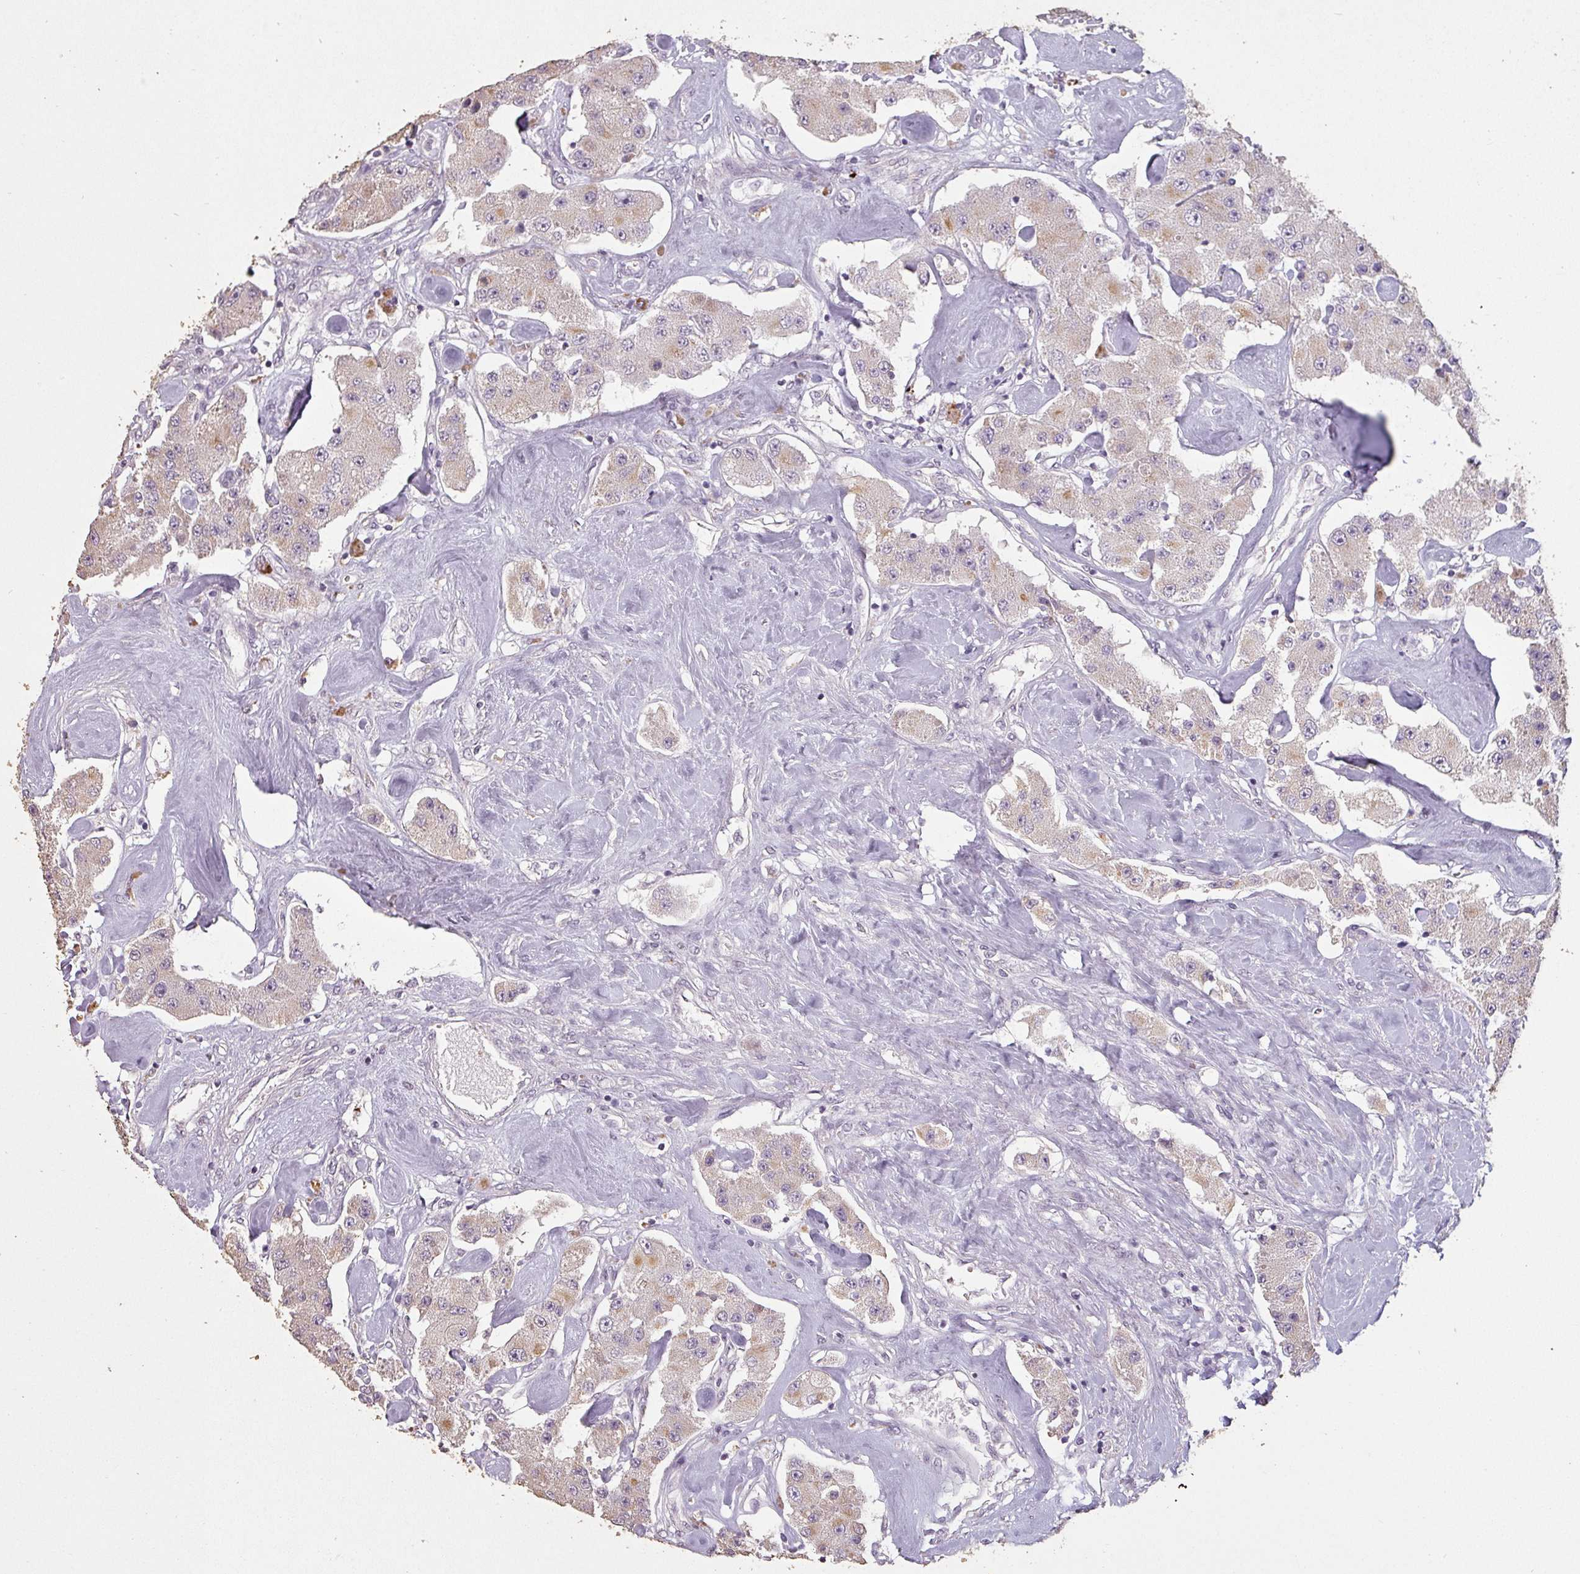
{"staining": {"intensity": "weak", "quantity": "<25%", "location": "cytoplasmic/membranous"}, "tissue": "carcinoid", "cell_type": "Tumor cells", "image_type": "cancer", "snomed": [{"axis": "morphology", "description": "Carcinoid, malignant, NOS"}, {"axis": "topography", "description": "Pancreas"}], "caption": "This is an immunohistochemistry (IHC) histopathology image of carcinoid (malignant). There is no positivity in tumor cells.", "gene": "LYPLA1", "patient": {"sex": "male", "age": 41}}